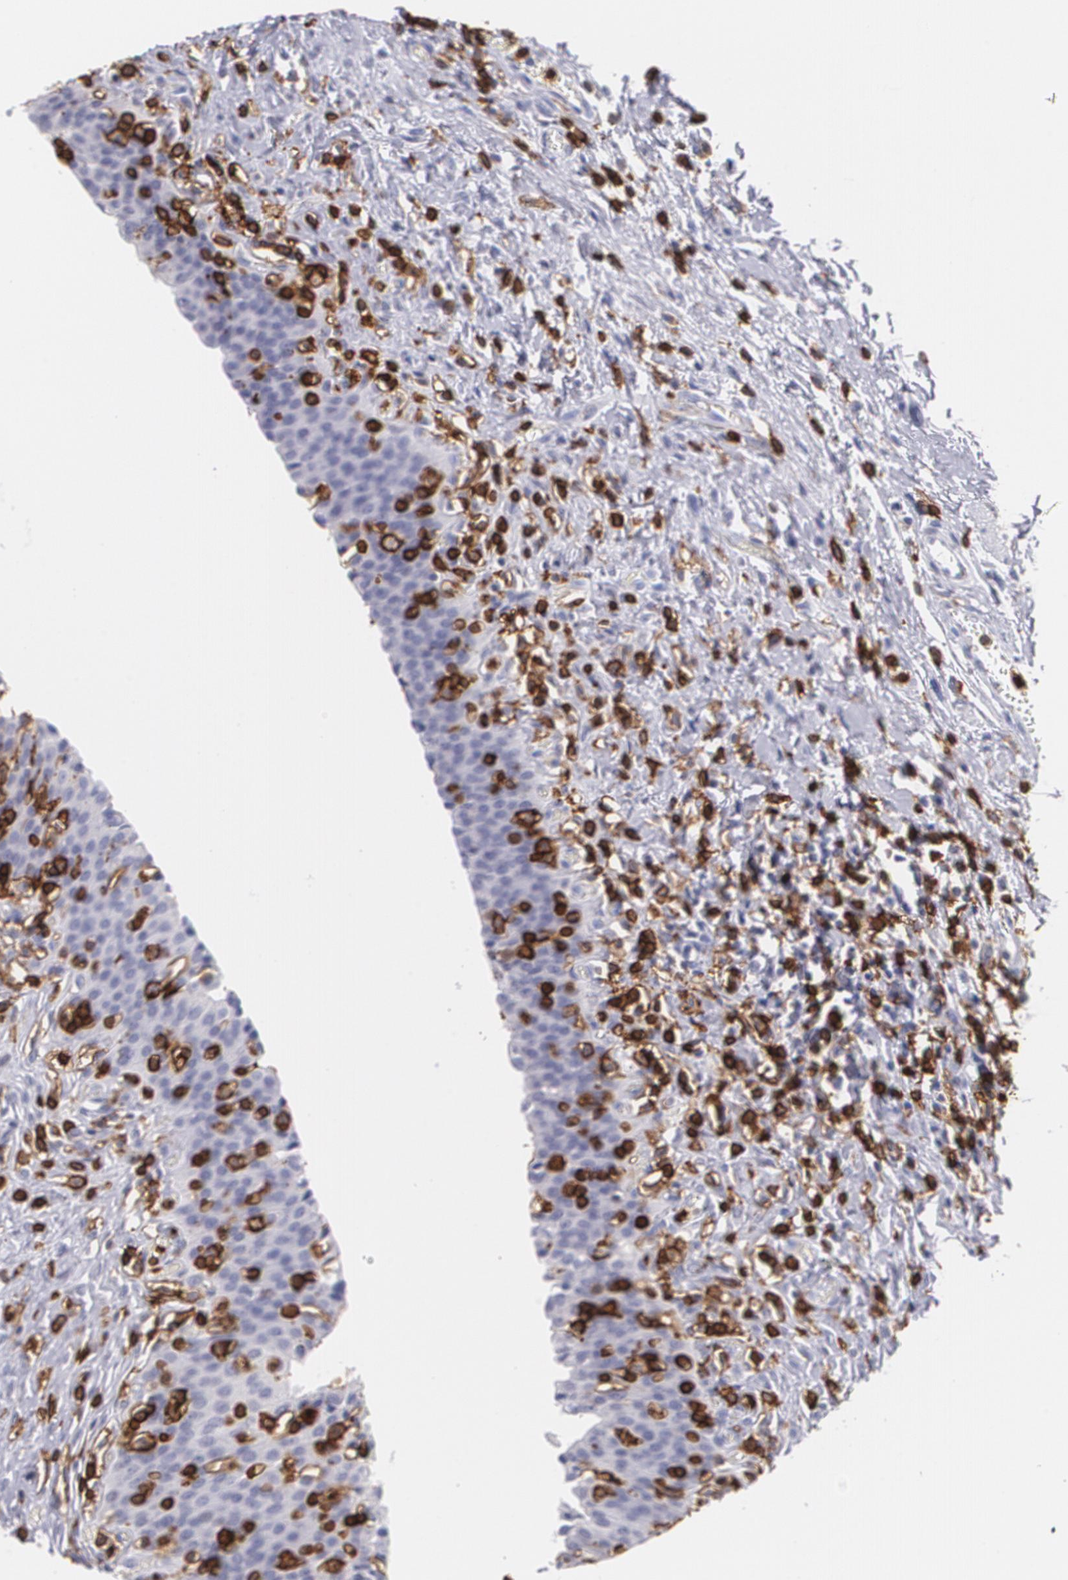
{"staining": {"intensity": "negative", "quantity": "none", "location": "none"}, "tissue": "urinary bladder", "cell_type": "Urothelial cells", "image_type": "normal", "snomed": [{"axis": "morphology", "description": "Normal tissue, NOS"}, {"axis": "topography", "description": "Urinary bladder"}], "caption": "IHC photomicrograph of unremarkable urinary bladder stained for a protein (brown), which demonstrates no positivity in urothelial cells. (Brightfield microscopy of DAB immunohistochemistry at high magnification).", "gene": "PTPRC", "patient": {"sex": "male", "age": 51}}